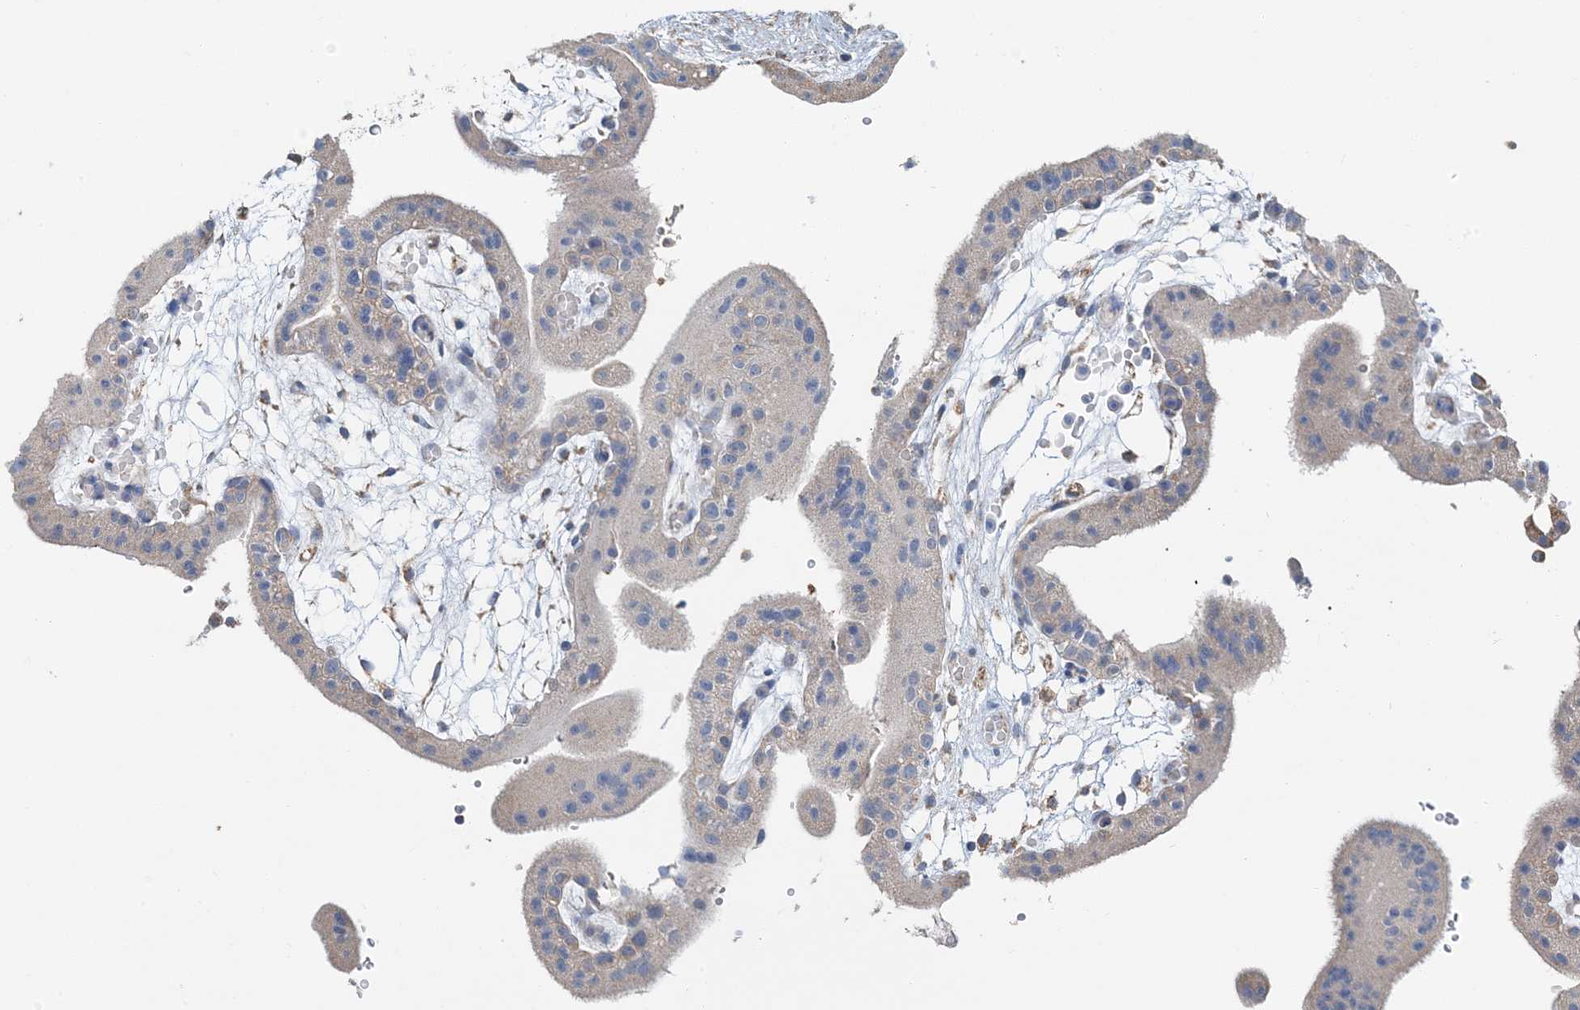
{"staining": {"intensity": "negative", "quantity": "none", "location": "none"}, "tissue": "placenta", "cell_type": "Trophoblastic cells", "image_type": "normal", "snomed": [{"axis": "morphology", "description": "Normal tissue, NOS"}, {"axis": "topography", "description": "Placenta"}], "caption": "This is an immunohistochemistry (IHC) image of benign placenta. There is no staining in trophoblastic cells.", "gene": "TMLHE", "patient": {"sex": "female", "age": 18}}